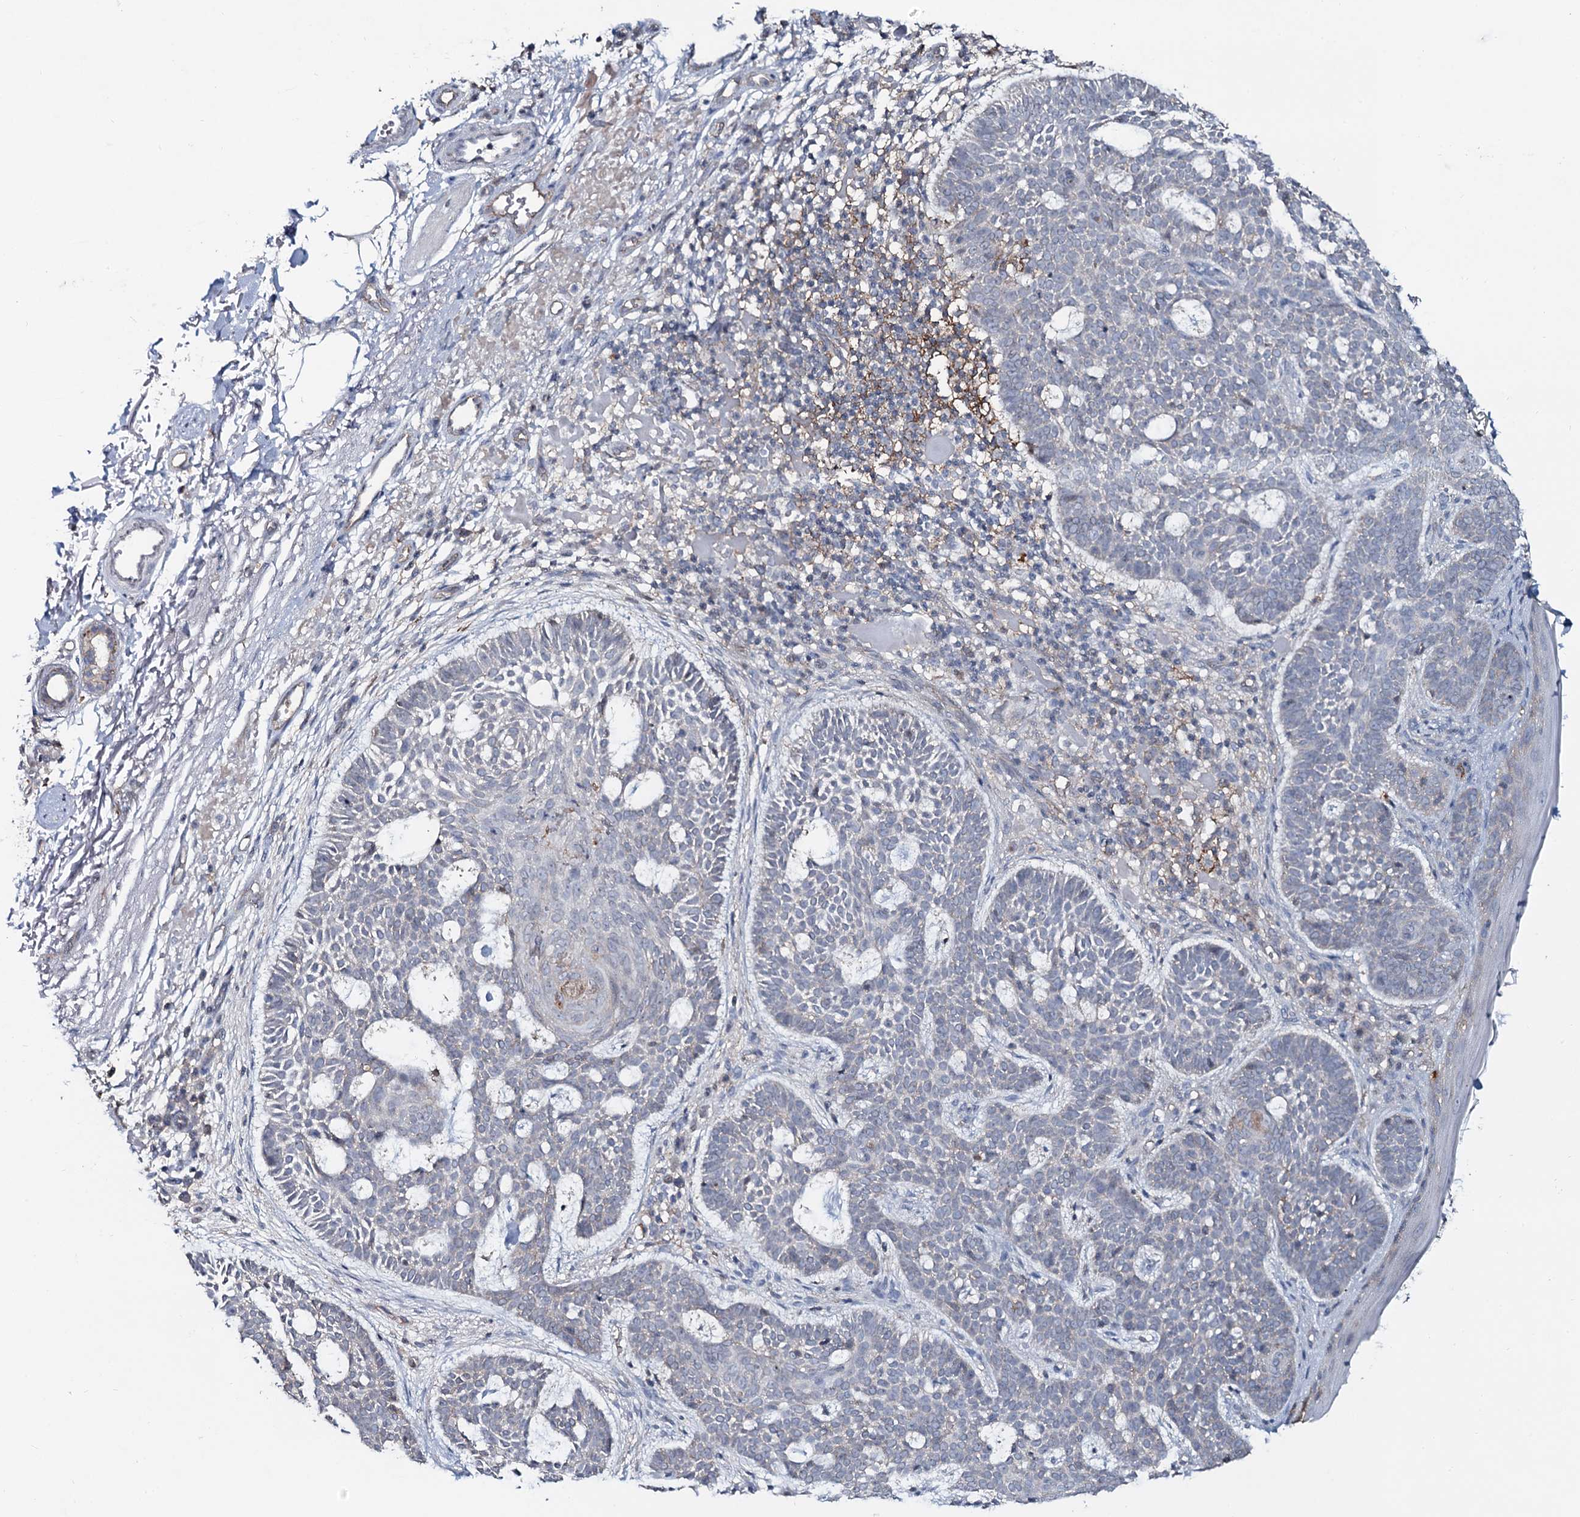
{"staining": {"intensity": "negative", "quantity": "none", "location": "none"}, "tissue": "skin cancer", "cell_type": "Tumor cells", "image_type": "cancer", "snomed": [{"axis": "morphology", "description": "Basal cell carcinoma"}, {"axis": "topography", "description": "Skin"}], "caption": "Immunohistochemical staining of human skin basal cell carcinoma exhibits no significant expression in tumor cells.", "gene": "SNAP23", "patient": {"sex": "male", "age": 85}}